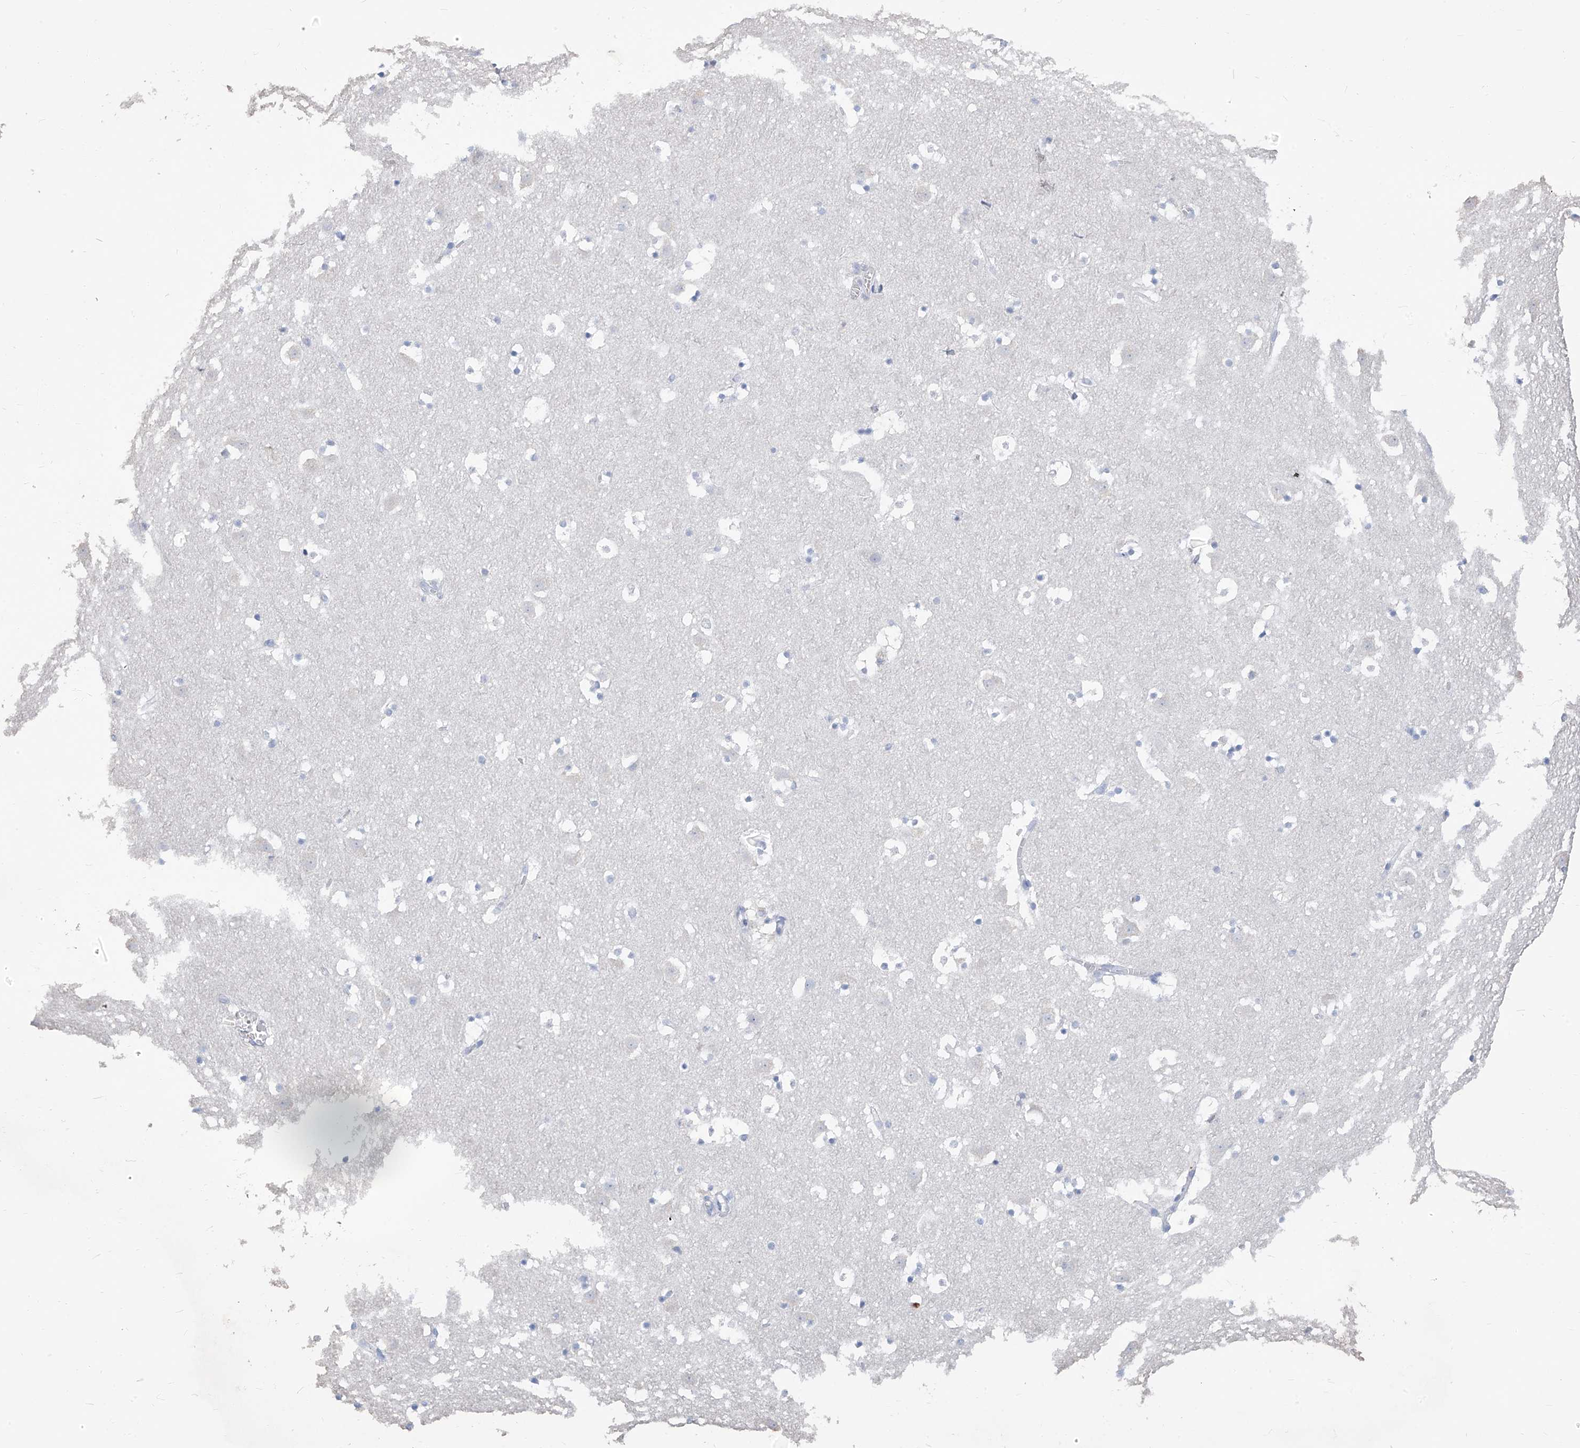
{"staining": {"intensity": "negative", "quantity": "none", "location": "none"}, "tissue": "caudate", "cell_type": "Glial cells", "image_type": "normal", "snomed": [{"axis": "morphology", "description": "Normal tissue, NOS"}, {"axis": "topography", "description": "Lateral ventricle wall"}], "caption": "DAB (3,3'-diaminobenzidine) immunohistochemical staining of normal human caudate demonstrates no significant expression in glial cells. (DAB (3,3'-diaminobenzidine) immunohistochemistry, high magnification).", "gene": "PAFAH1B3", "patient": {"sex": "male", "age": 45}}